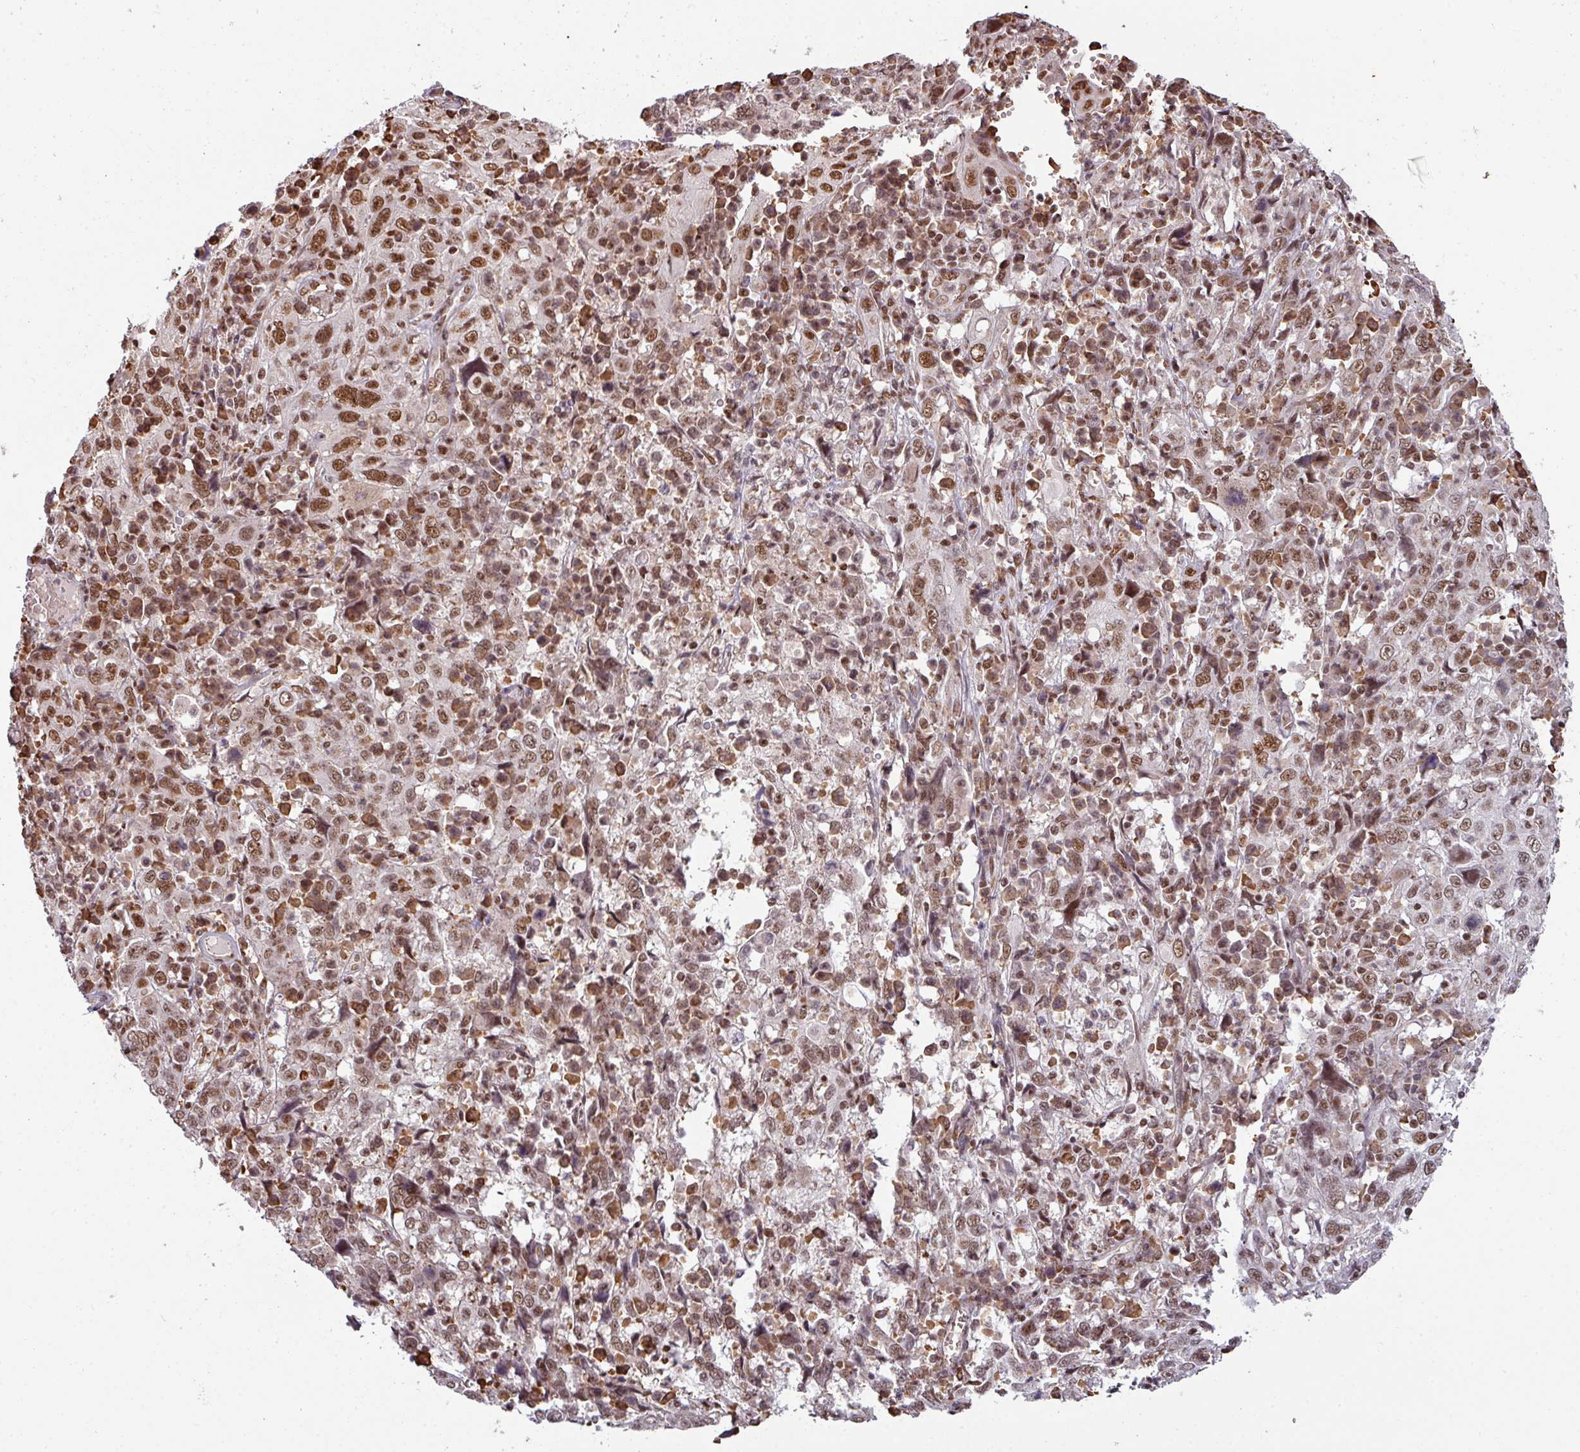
{"staining": {"intensity": "moderate", "quantity": ">75%", "location": "nuclear"}, "tissue": "cervical cancer", "cell_type": "Tumor cells", "image_type": "cancer", "snomed": [{"axis": "morphology", "description": "Squamous cell carcinoma, NOS"}, {"axis": "topography", "description": "Cervix"}], "caption": "Cervical squamous cell carcinoma was stained to show a protein in brown. There is medium levels of moderate nuclear expression in approximately >75% of tumor cells. (brown staining indicates protein expression, while blue staining denotes nuclei).", "gene": "PHF23", "patient": {"sex": "female", "age": 46}}